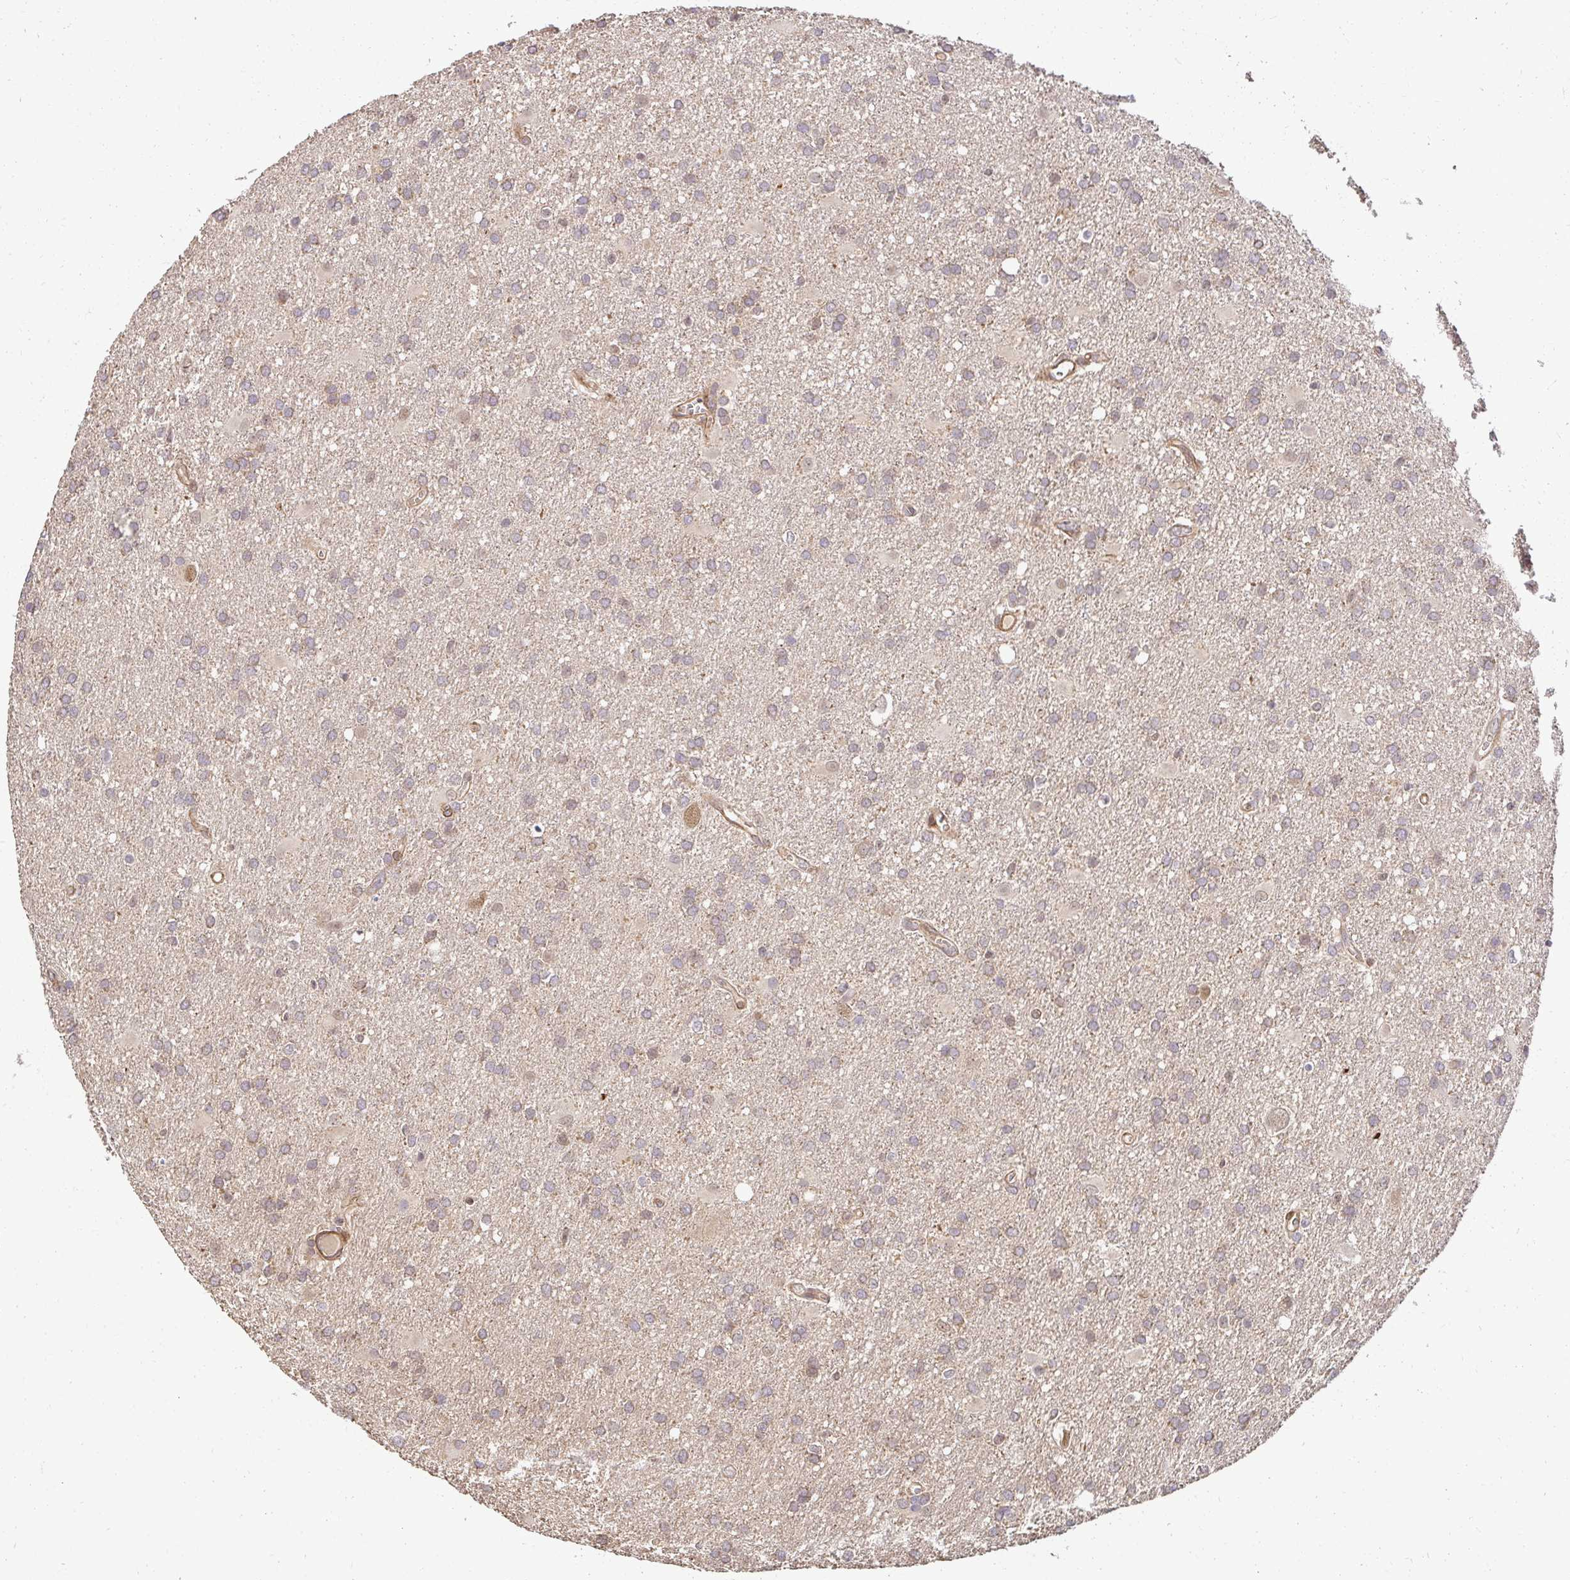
{"staining": {"intensity": "negative", "quantity": "none", "location": "none"}, "tissue": "glioma", "cell_type": "Tumor cells", "image_type": "cancer", "snomed": [{"axis": "morphology", "description": "Glioma, malignant, Low grade"}, {"axis": "topography", "description": "Brain"}], "caption": "This image is of malignant low-grade glioma stained with immunohistochemistry to label a protein in brown with the nuclei are counter-stained blue. There is no expression in tumor cells. (DAB IHC with hematoxylin counter stain).", "gene": "PSMA4", "patient": {"sex": "male", "age": 66}}